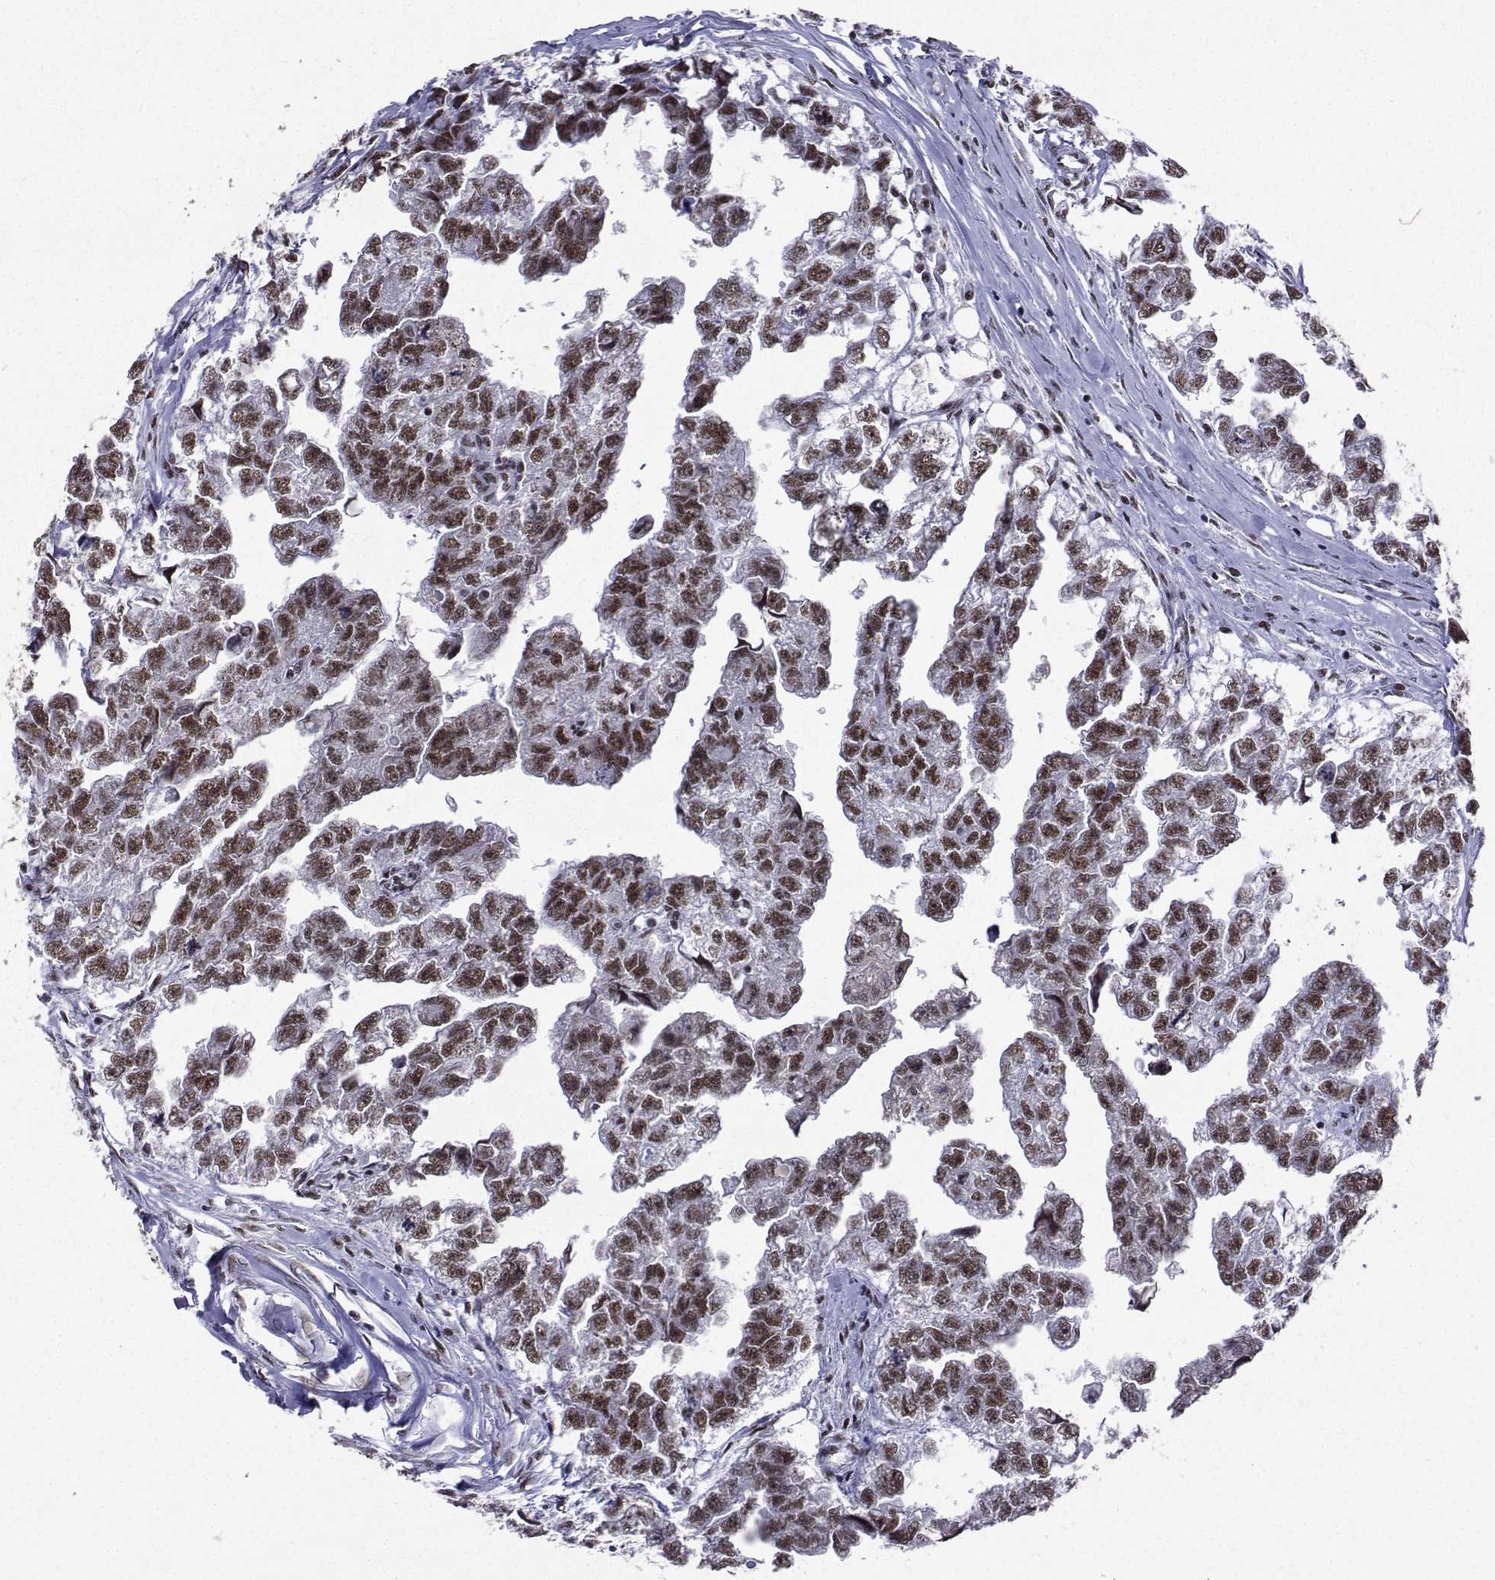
{"staining": {"intensity": "moderate", "quantity": "25%-75%", "location": "nuclear"}, "tissue": "testis cancer", "cell_type": "Tumor cells", "image_type": "cancer", "snomed": [{"axis": "morphology", "description": "Carcinoma, Embryonal, NOS"}, {"axis": "morphology", "description": "Teratoma, malignant, NOS"}, {"axis": "topography", "description": "Testis"}], "caption": "Immunohistochemical staining of testis cancer (teratoma (malignant)) demonstrates medium levels of moderate nuclear positivity in approximately 25%-75% of tumor cells. (DAB = brown stain, brightfield microscopy at high magnification).", "gene": "SNRPB2", "patient": {"sex": "male", "age": 44}}